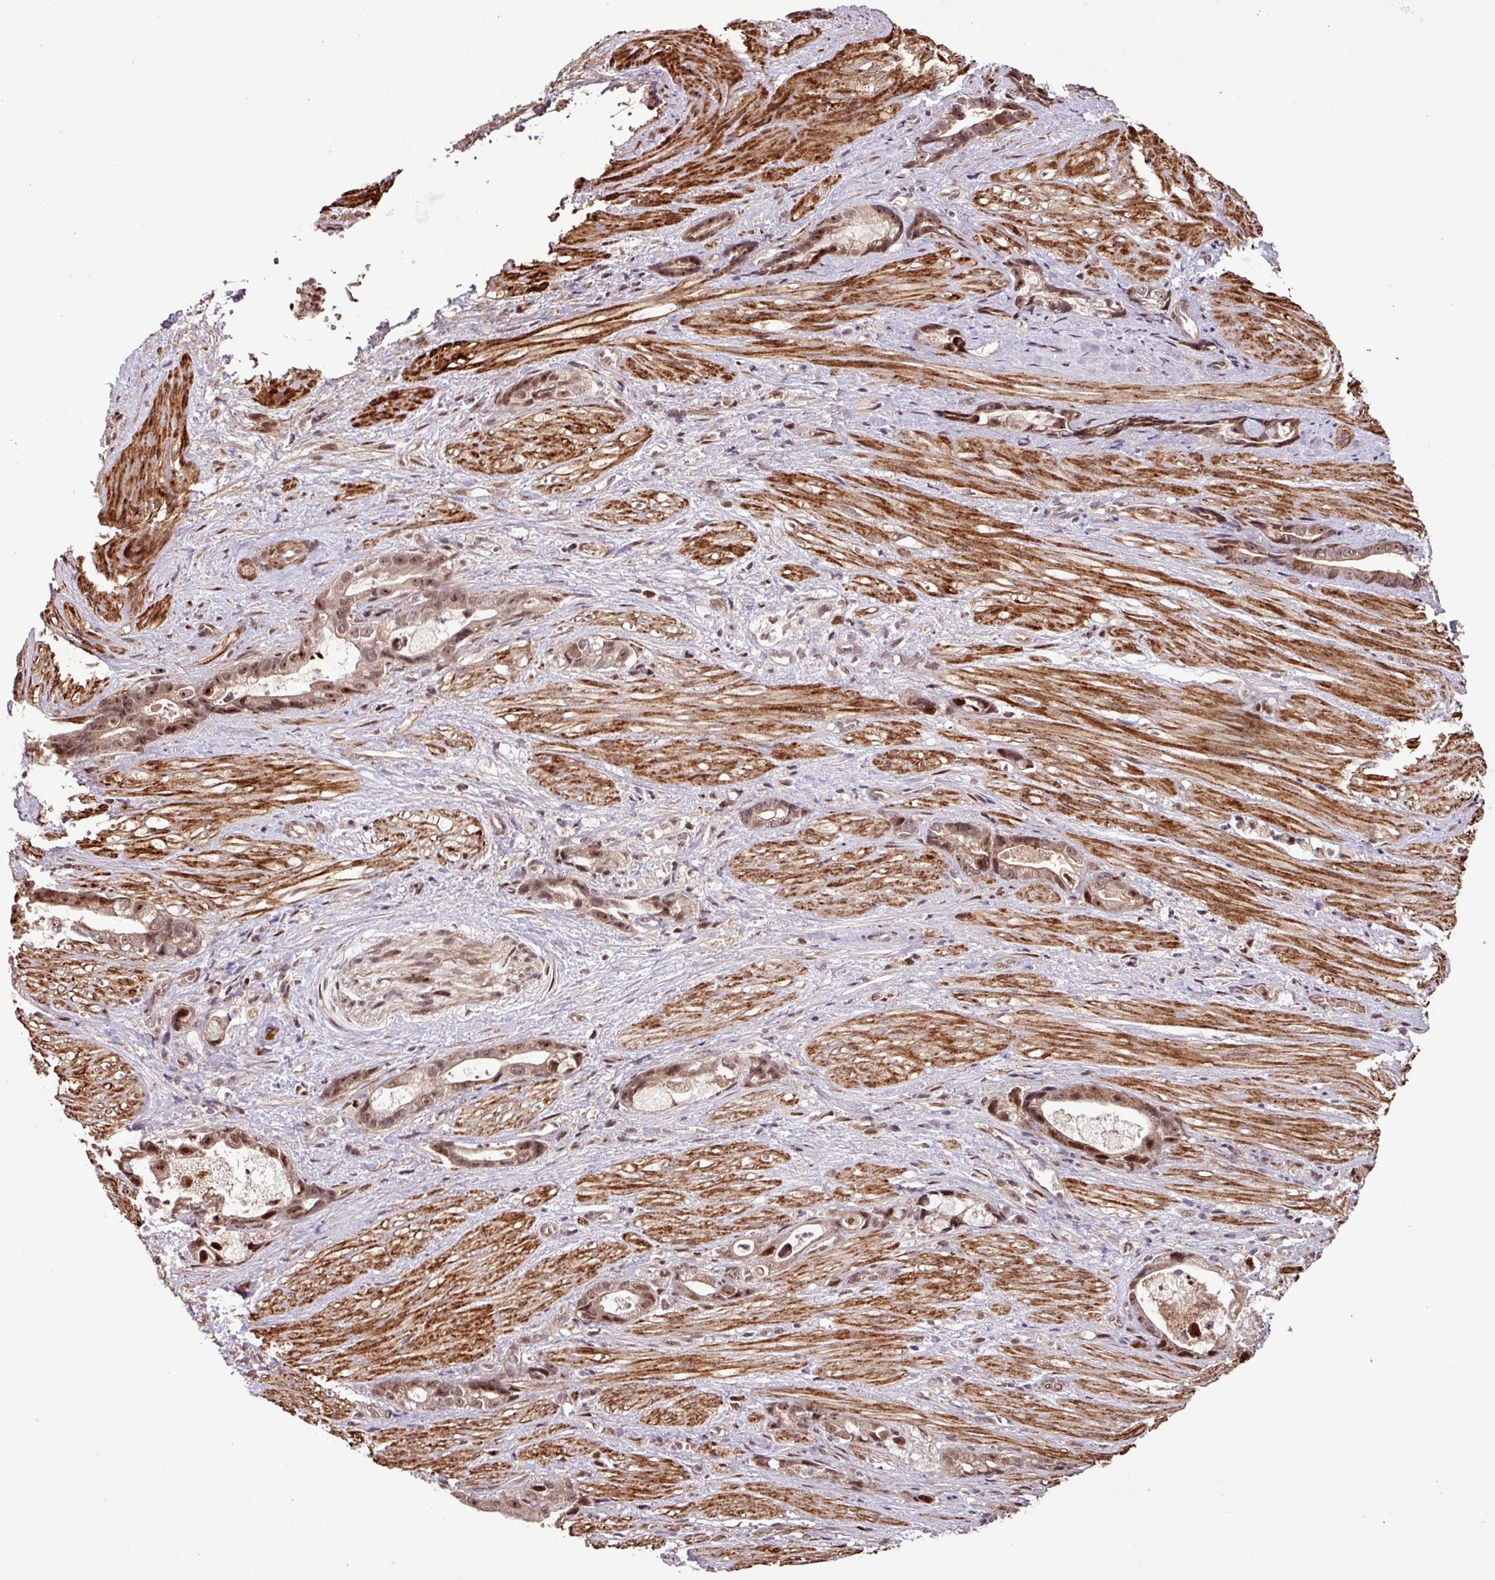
{"staining": {"intensity": "moderate", "quantity": "25%-75%", "location": "nuclear"}, "tissue": "stomach cancer", "cell_type": "Tumor cells", "image_type": "cancer", "snomed": [{"axis": "morphology", "description": "Adenocarcinoma, NOS"}, {"axis": "topography", "description": "Stomach"}], "caption": "Human stomach adenocarcinoma stained with a brown dye shows moderate nuclear positive positivity in approximately 25%-75% of tumor cells.", "gene": "SLC22A24", "patient": {"sex": "male", "age": 55}}